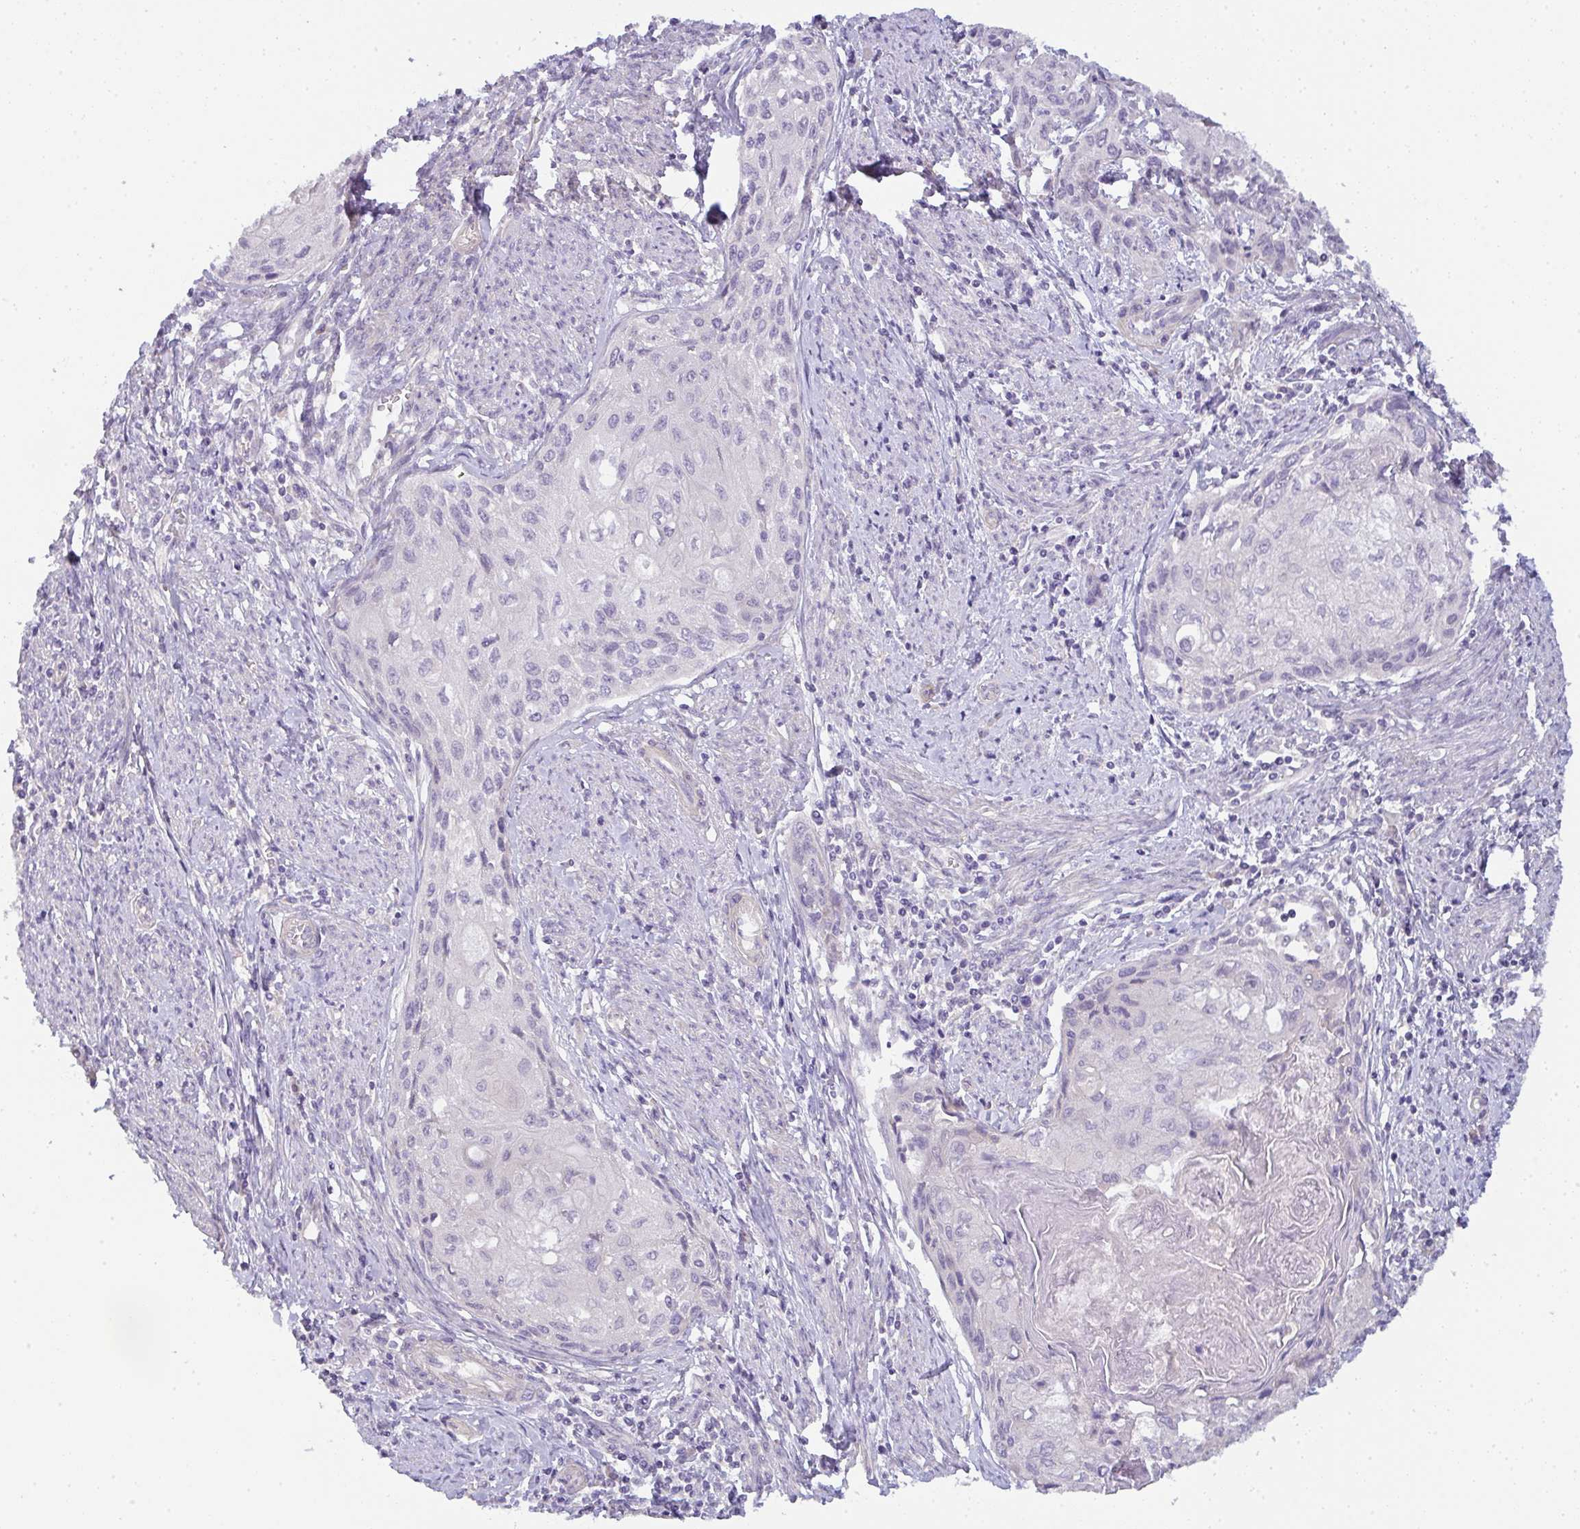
{"staining": {"intensity": "negative", "quantity": "none", "location": "none"}, "tissue": "cervical cancer", "cell_type": "Tumor cells", "image_type": "cancer", "snomed": [{"axis": "morphology", "description": "Squamous cell carcinoma, NOS"}, {"axis": "topography", "description": "Cervix"}], "caption": "Immunohistochemistry histopathology image of cervical cancer stained for a protein (brown), which exhibits no staining in tumor cells.", "gene": "FILIP1", "patient": {"sex": "female", "age": 67}}